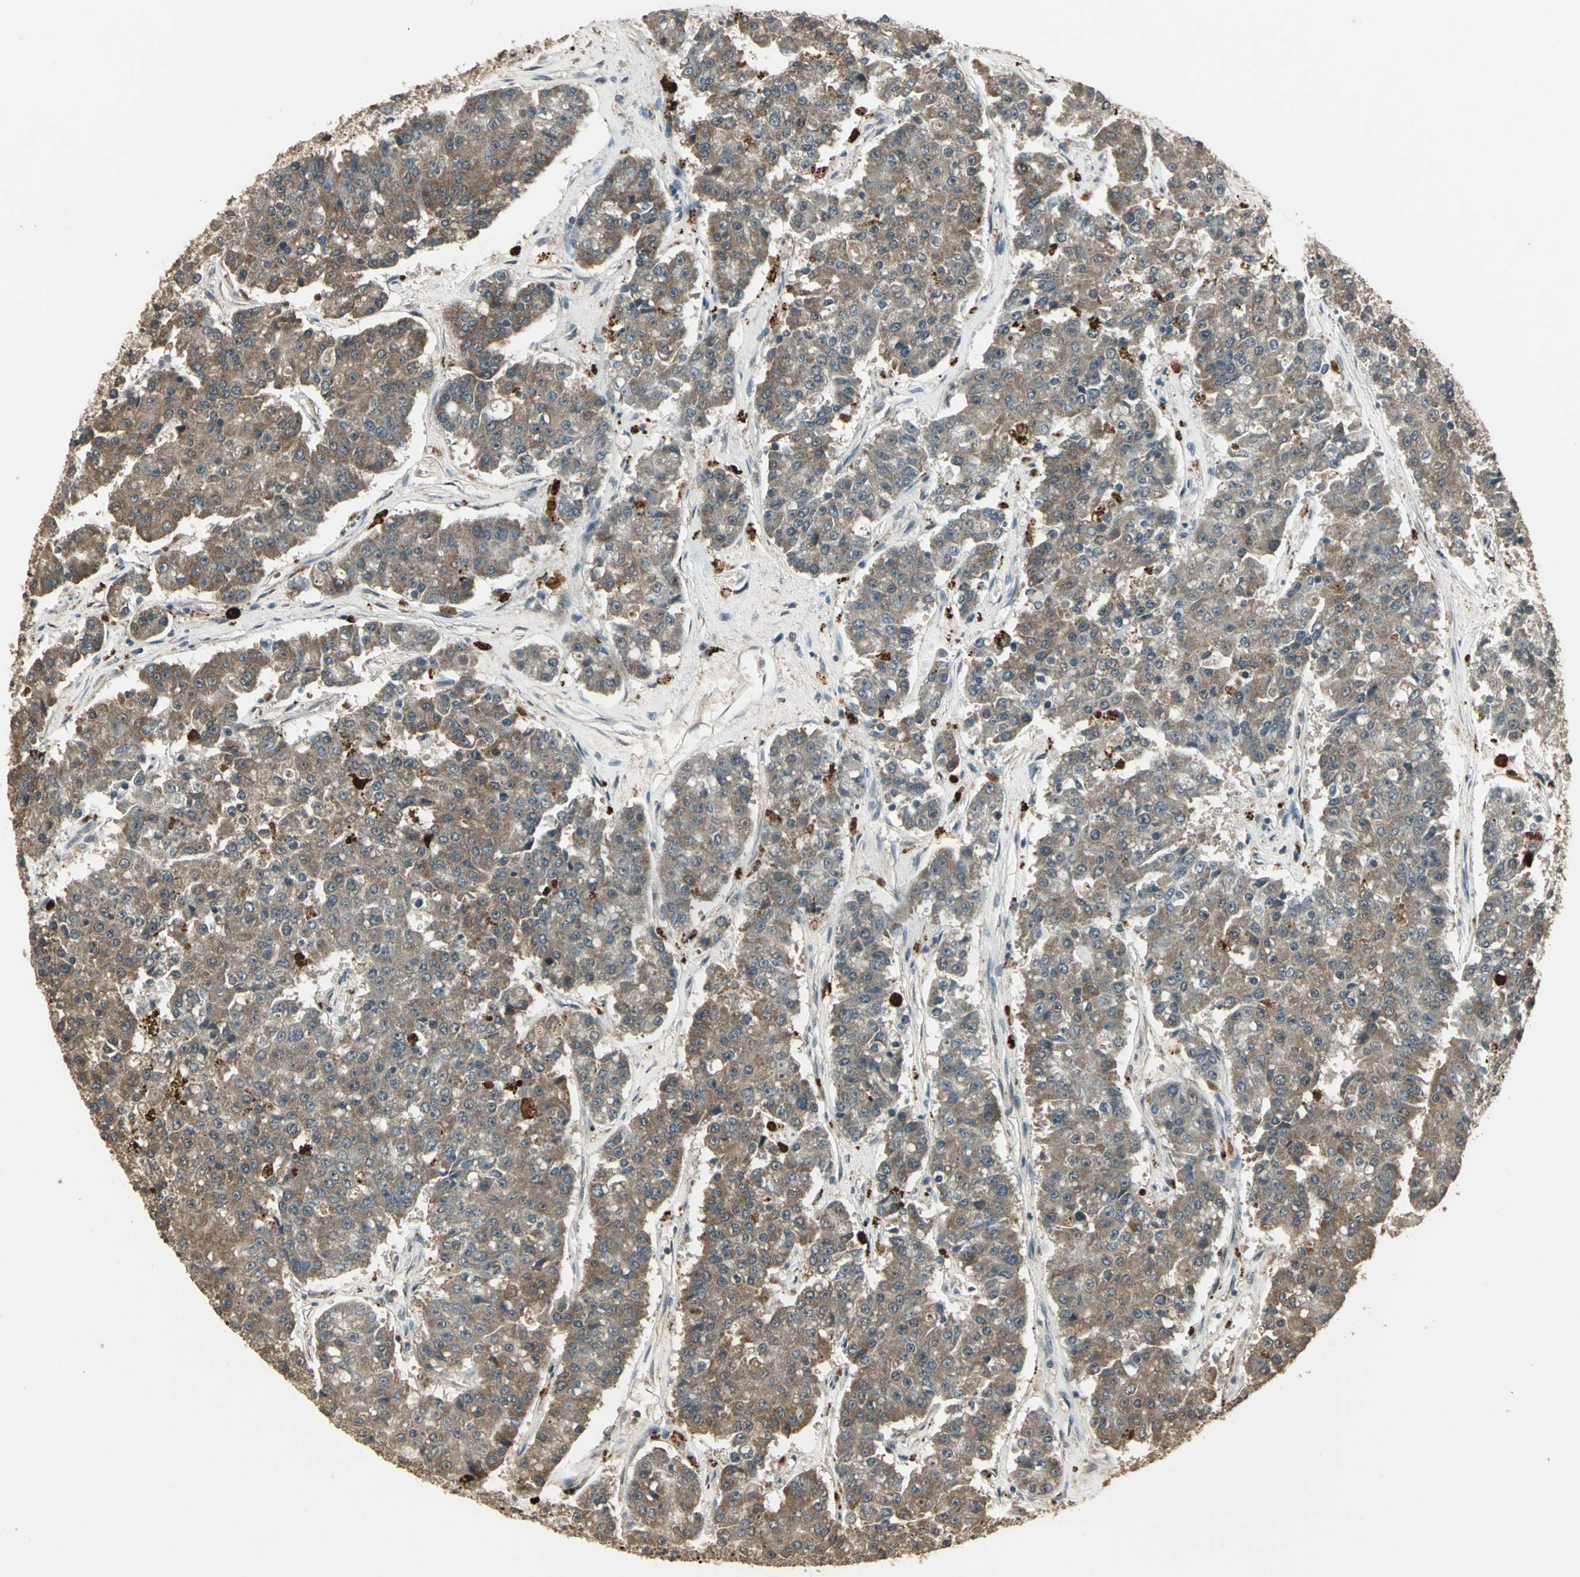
{"staining": {"intensity": "moderate", "quantity": ">75%", "location": "cytoplasmic/membranous"}, "tissue": "pancreatic cancer", "cell_type": "Tumor cells", "image_type": "cancer", "snomed": [{"axis": "morphology", "description": "Adenocarcinoma, NOS"}, {"axis": "topography", "description": "Pancreas"}], "caption": "Pancreatic cancer (adenocarcinoma) stained with immunohistochemistry (IHC) demonstrates moderate cytoplasmic/membranous staining in approximately >75% of tumor cells.", "gene": "UCHL5", "patient": {"sex": "male", "age": 50}}